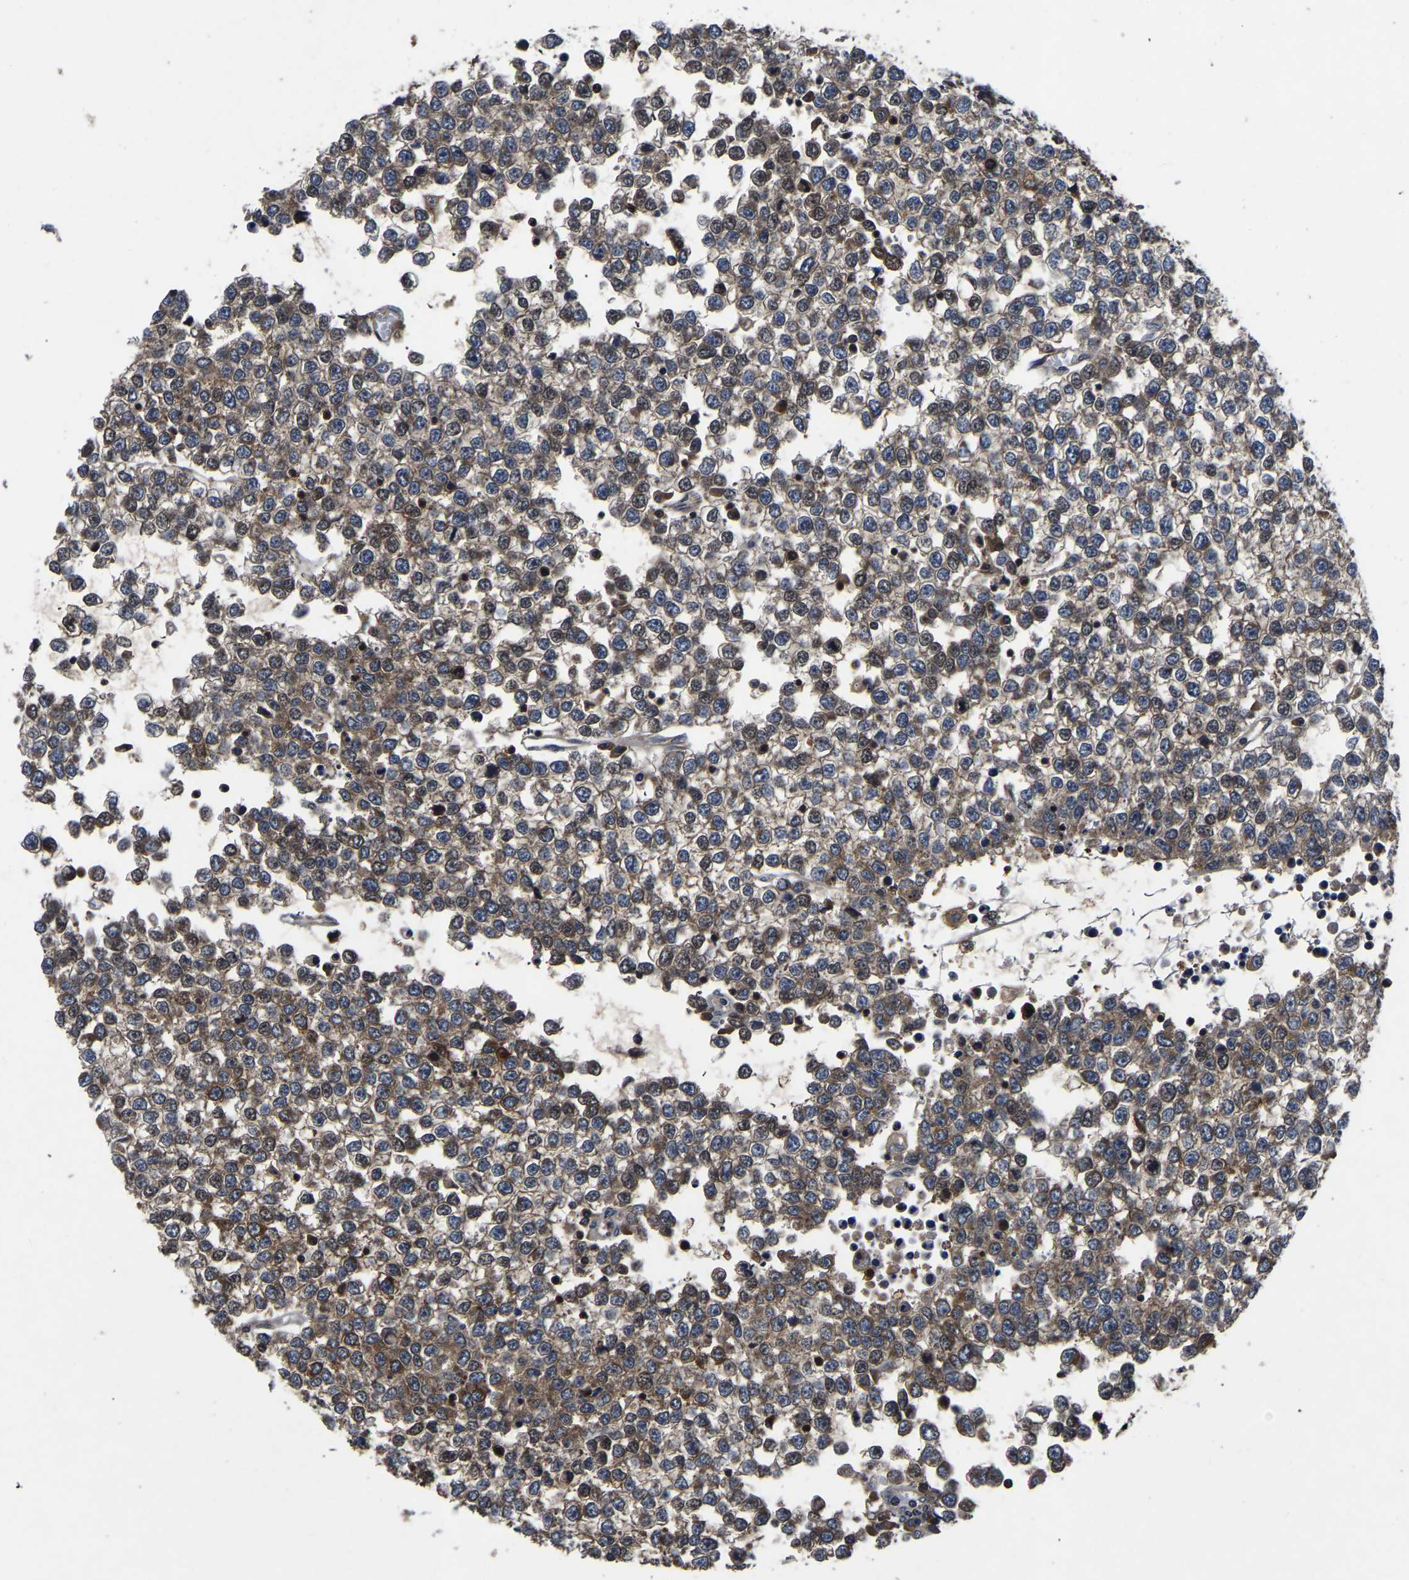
{"staining": {"intensity": "moderate", "quantity": ">75%", "location": "cytoplasmic/membranous"}, "tissue": "testis cancer", "cell_type": "Tumor cells", "image_type": "cancer", "snomed": [{"axis": "morphology", "description": "Seminoma, NOS"}, {"axis": "topography", "description": "Testis"}], "caption": "The histopathology image exhibits immunohistochemical staining of testis cancer (seminoma). There is moderate cytoplasmic/membranous staining is present in about >75% of tumor cells. Nuclei are stained in blue.", "gene": "FGD5", "patient": {"sex": "male", "age": 65}}